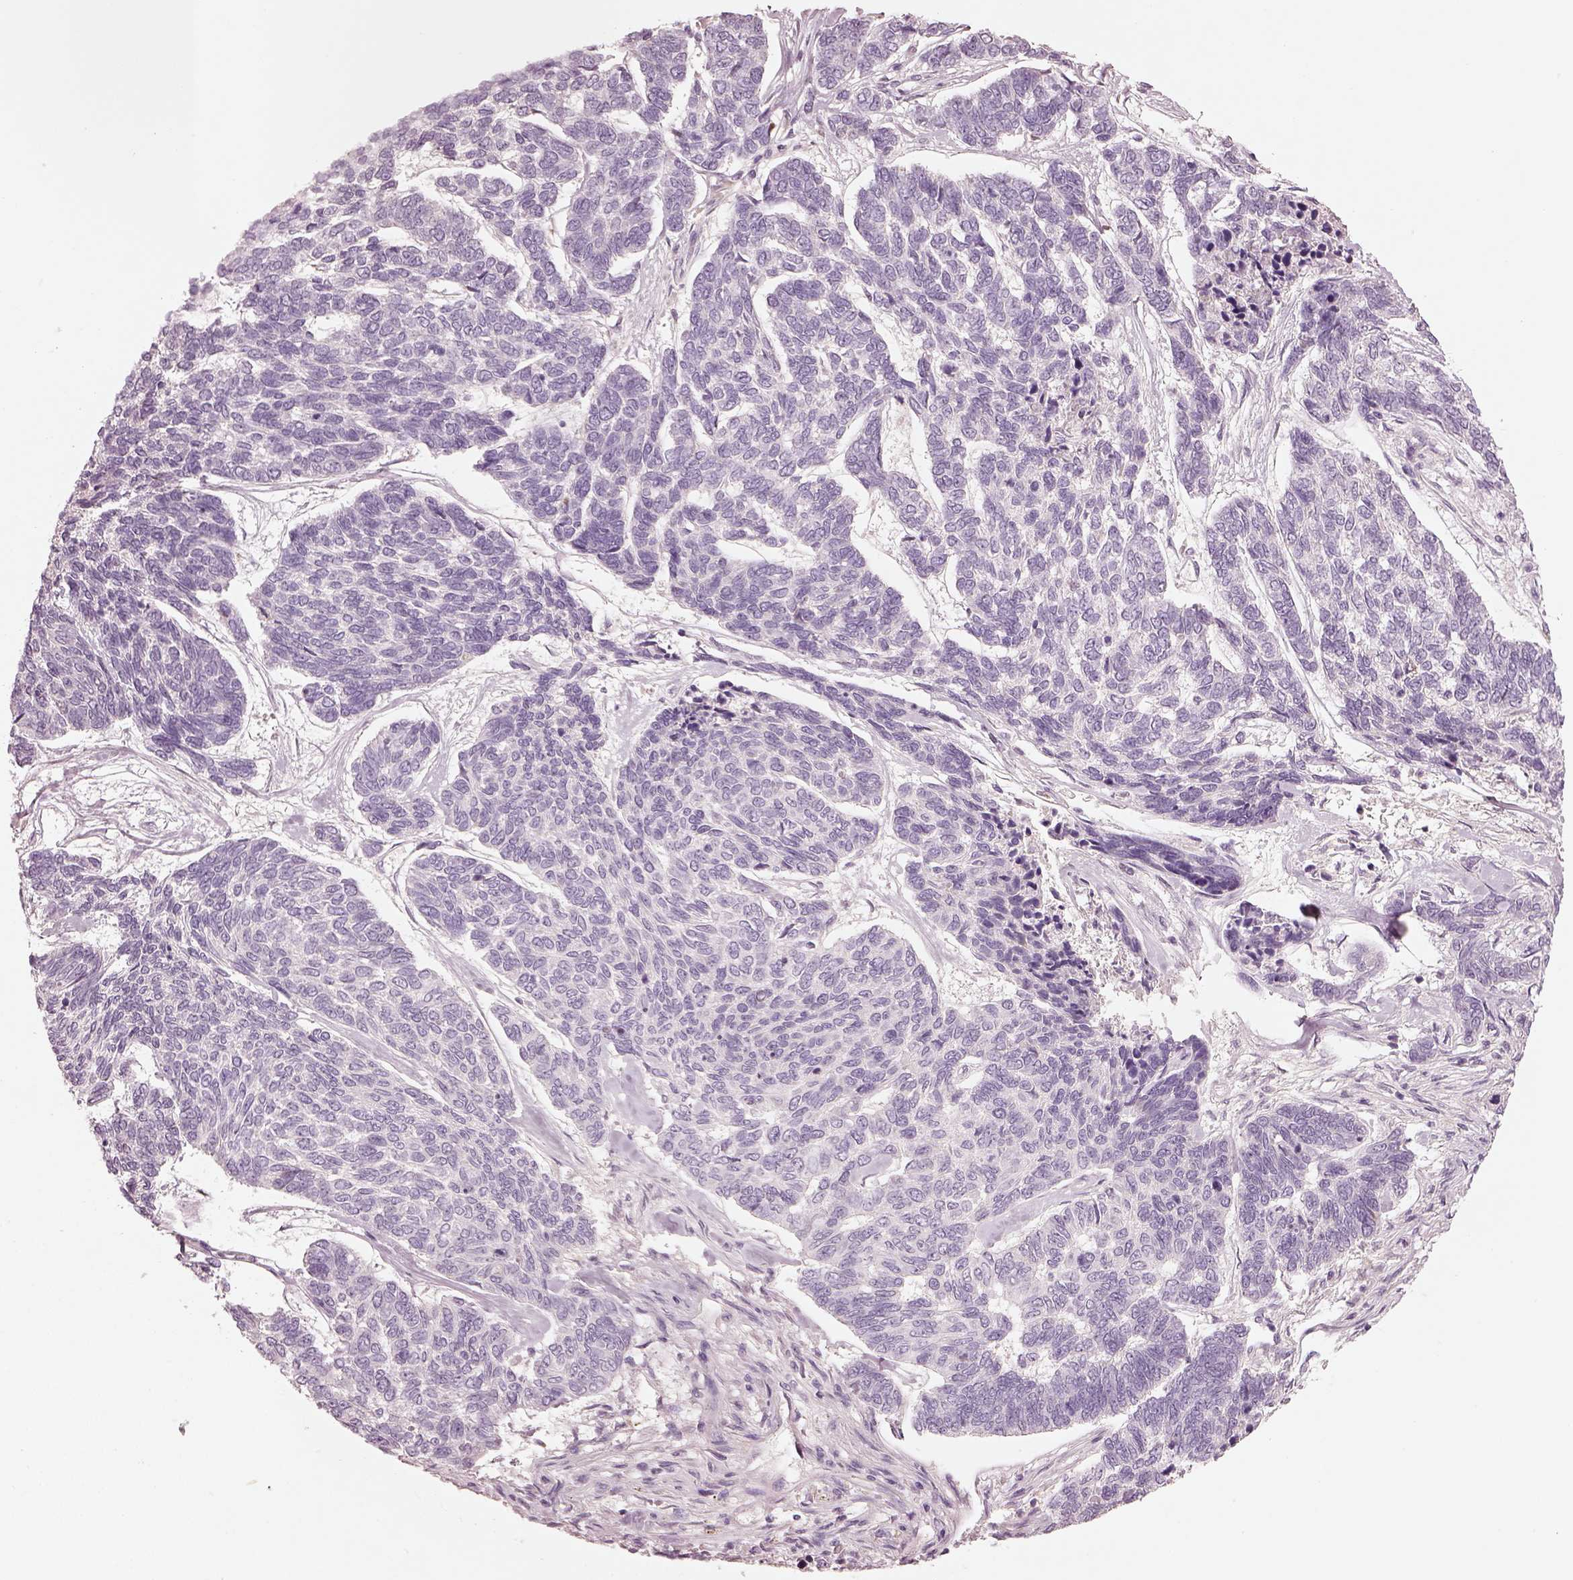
{"staining": {"intensity": "negative", "quantity": "none", "location": "none"}, "tissue": "skin cancer", "cell_type": "Tumor cells", "image_type": "cancer", "snomed": [{"axis": "morphology", "description": "Basal cell carcinoma"}, {"axis": "topography", "description": "Skin"}], "caption": "The image exhibits no staining of tumor cells in skin basal cell carcinoma.", "gene": "SPATA6L", "patient": {"sex": "female", "age": 65}}